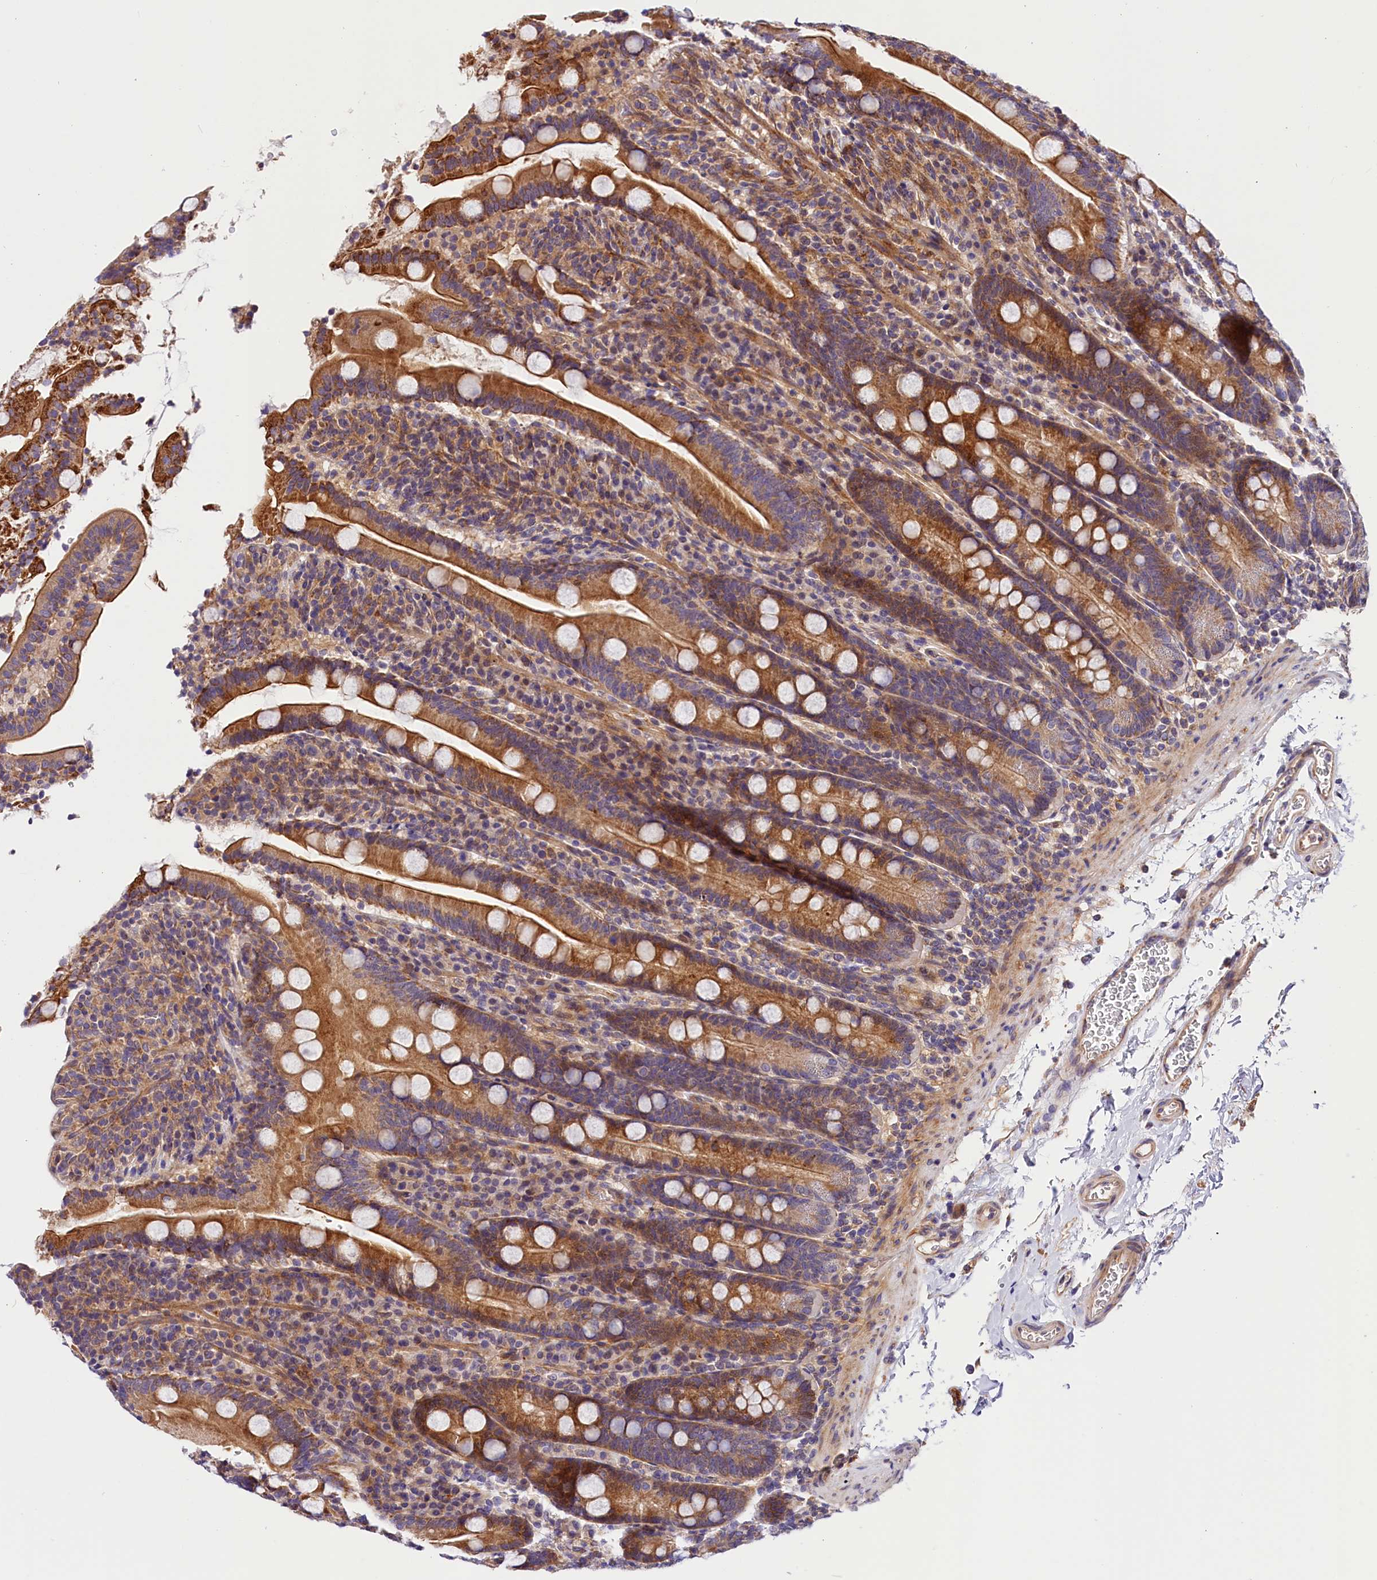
{"staining": {"intensity": "moderate", "quantity": ">75%", "location": "cytoplasmic/membranous"}, "tissue": "duodenum", "cell_type": "Glandular cells", "image_type": "normal", "snomed": [{"axis": "morphology", "description": "Normal tissue, NOS"}, {"axis": "topography", "description": "Duodenum"}], "caption": "Protein expression analysis of unremarkable human duodenum reveals moderate cytoplasmic/membranous positivity in approximately >75% of glandular cells. The protein is stained brown, and the nuclei are stained in blue (DAB (3,3'-diaminobenzidine) IHC with brightfield microscopy, high magnification).", "gene": "ARMC6", "patient": {"sex": "male", "age": 35}}